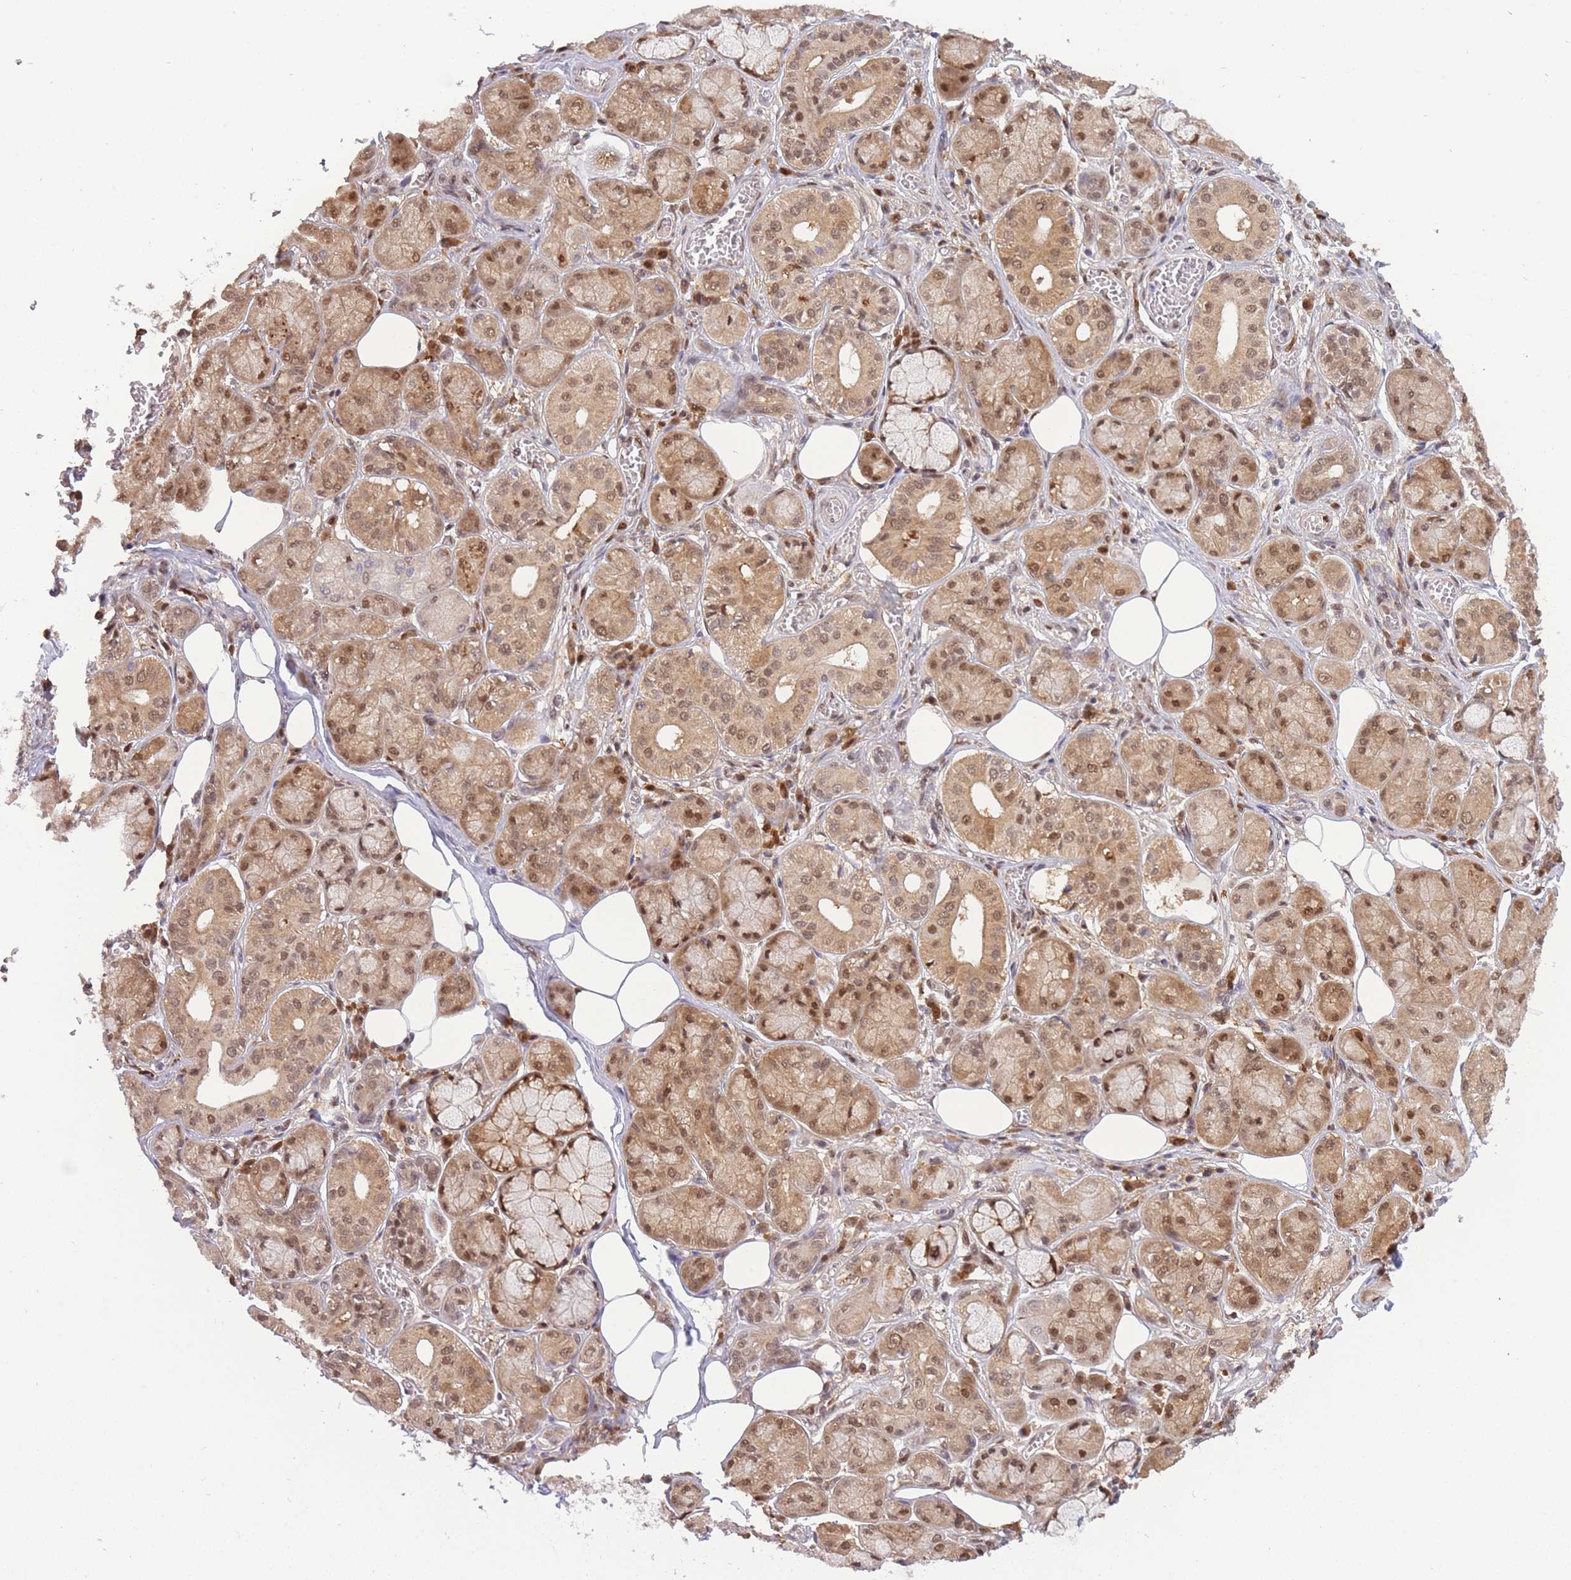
{"staining": {"intensity": "moderate", "quantity": ">75%", "location": "cytoplasmic/membranous,nuclear"}, "tissue": "salivary gland", "cell_type": "Glandular cells", "image_type": "normal", "snomed": [{"axis": "morphology", "description": "Normal tissue, NOS"}, {"axis": "topography", "description": "Salivary gland"}], "caption": "The micrograph demonstrates immunohistochemical staining of benign salivary gland. There is moderate cytoplasmic/membranous,nuclear expression is seen in approximately >75% of glandular cells. (Stains: DAB (3,3'-diaminobenzidine) in brown, nuclei in blue, Microscopy: brightfield microscopy at high magnification).", "gene": "NSFL1C", "patient": {"sex": "male", "age": 74}}